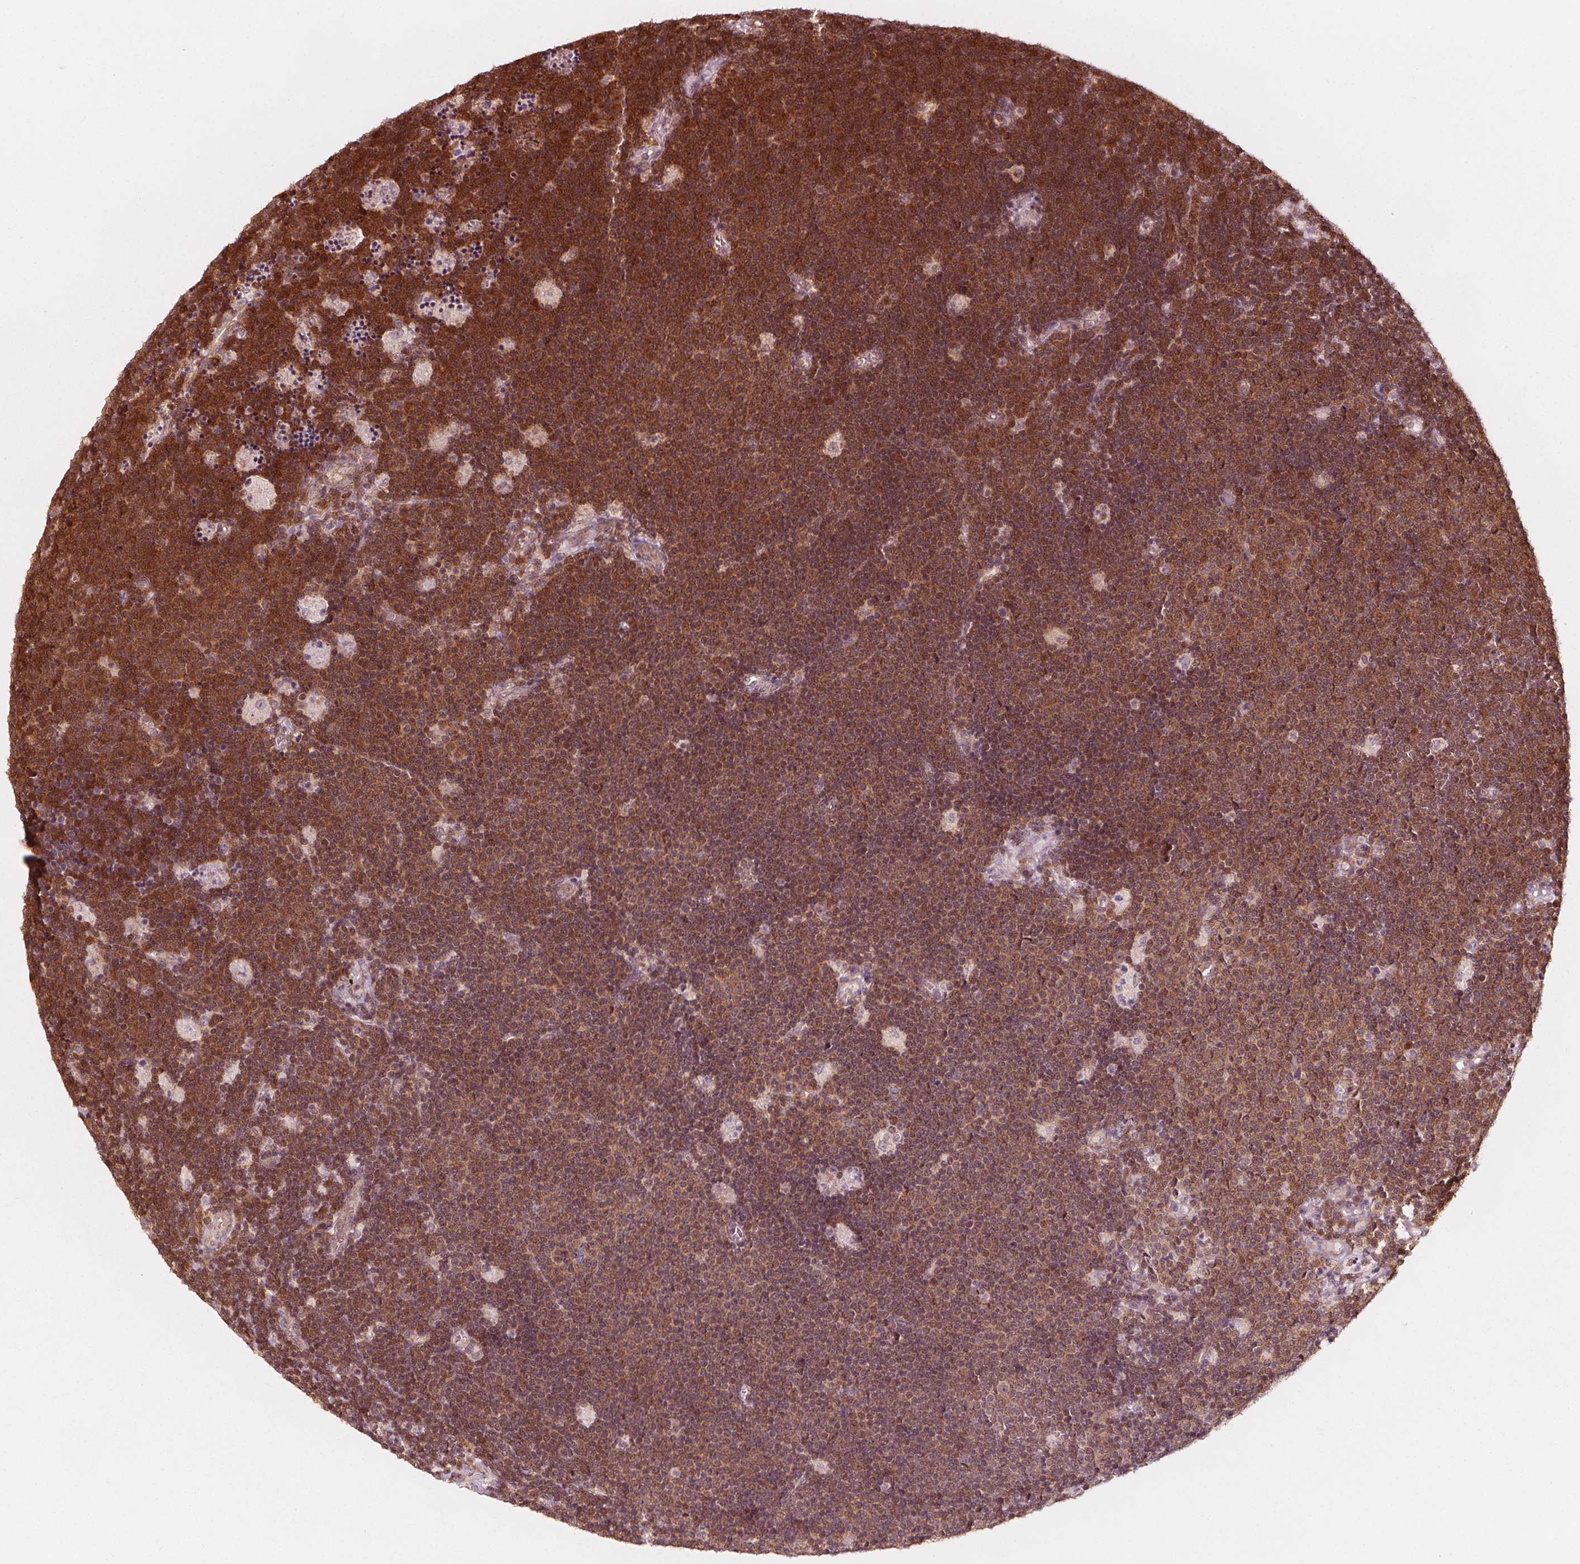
{"staining": {"intensity": "moderate", "quantity": ">75%", "location": "cytoplasmic/membranous"}, "tissue": "lymphoma", "cell_type": "Tumor cells", "image_type": "cancer", "snomed": [{"axis": "morphology", "description": "Malignant lymphoma, non-Hodgkin's type, Low grade"}, {"axis": "topography", "description": "Brain"}], "caption": "A brown stain shows moderate cytoplasmic/membranous expression of a protein in low-grade malignant lymphoma, non-Hodgkin's type tumor cells.", "gene": "AIP", "patient": {"sex": "female", "age": 66}}